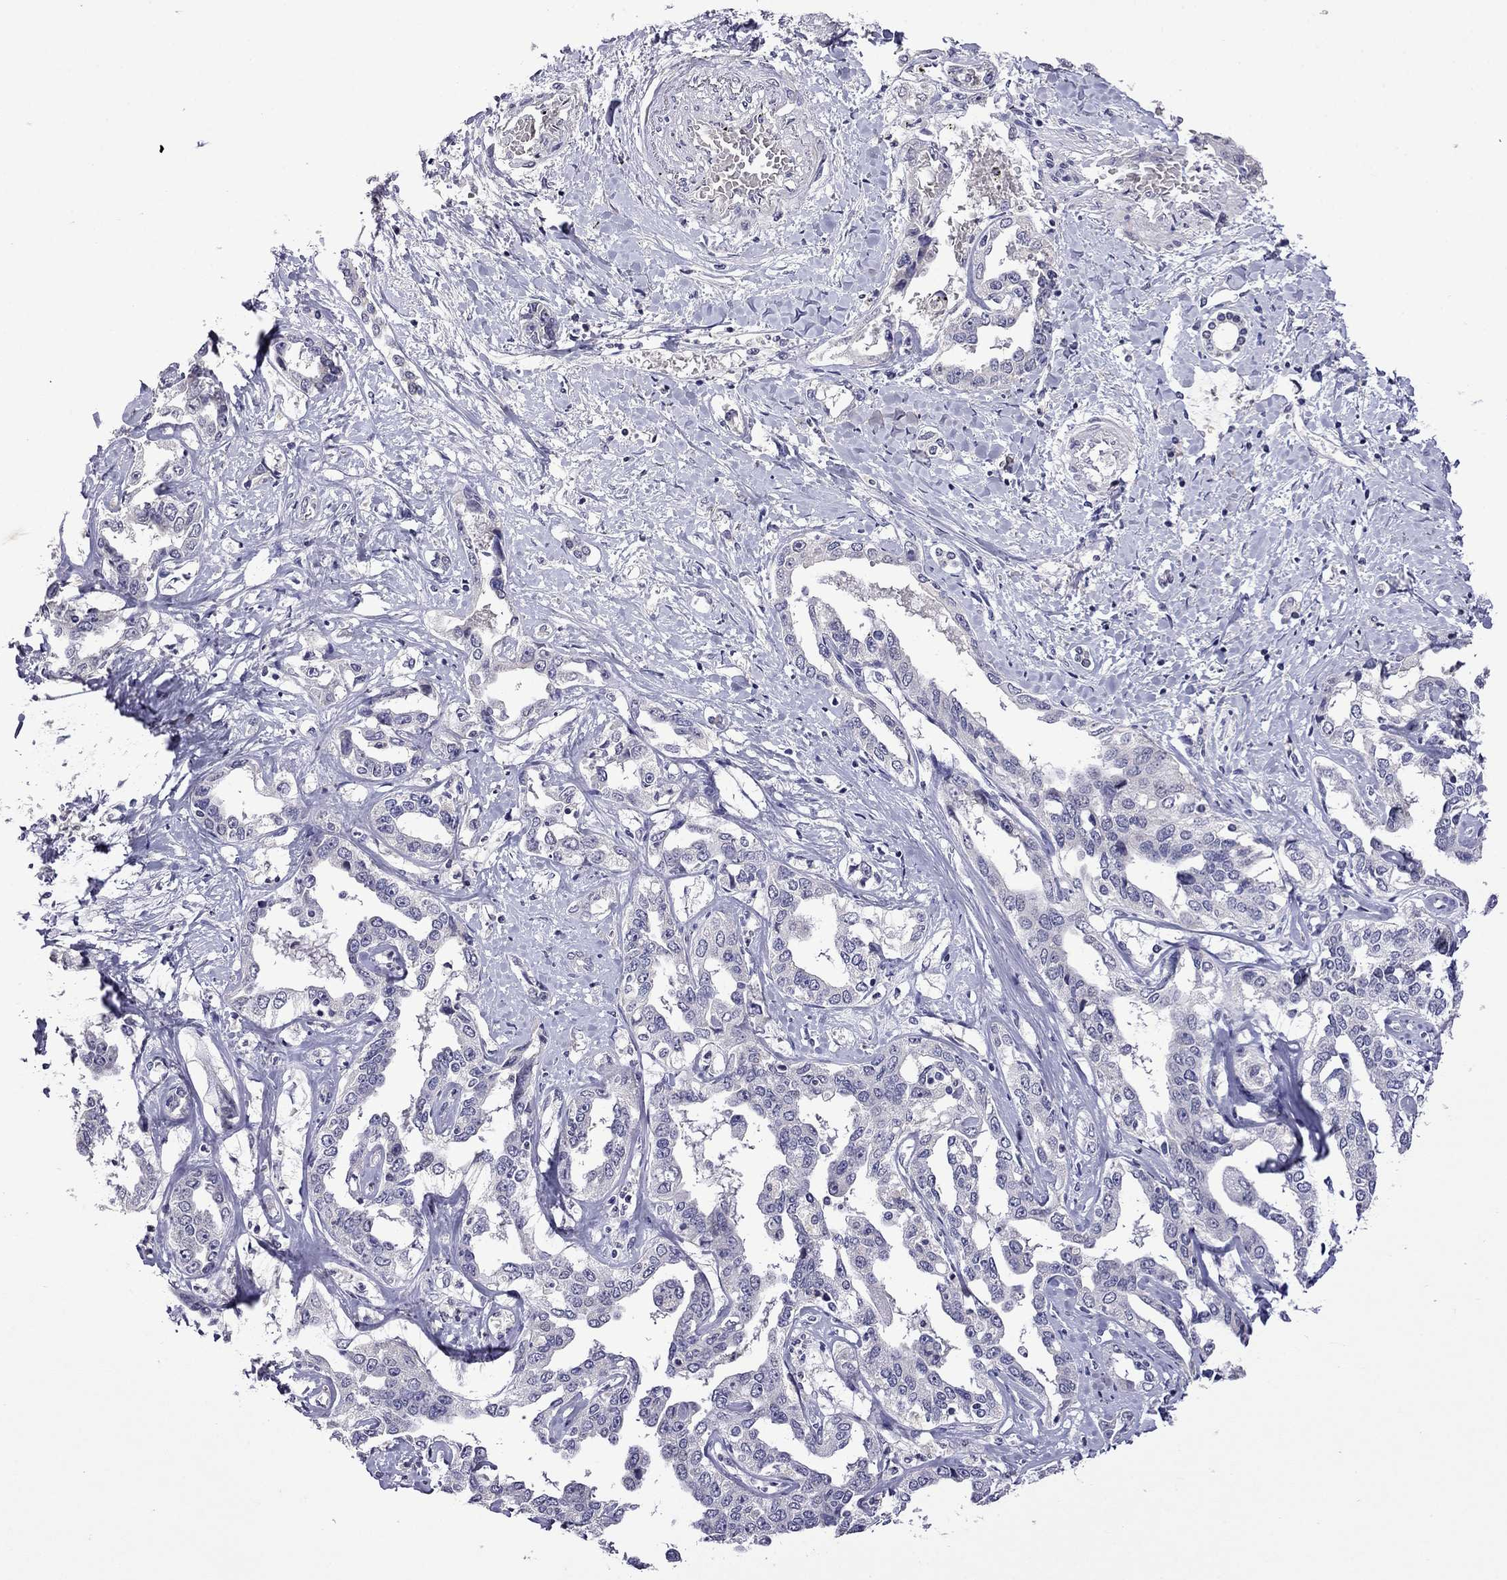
{"staining": {"intensity": "negative", "quantity": "none", "location": "none"}, "tissue": "liver cancer", "cell_type": "Tumor cells", "image_type": "cancer", "snomed": [{"axis": "morphology", "description": "Cholangiocarcinoma"}, {"axis": "topography", "description": "Liver"}], "caption": "Tumor cells are negative for brown protein staining in liver cancer.", "gene": "STAR", "patient": {"sex": "male", "age": 59}}